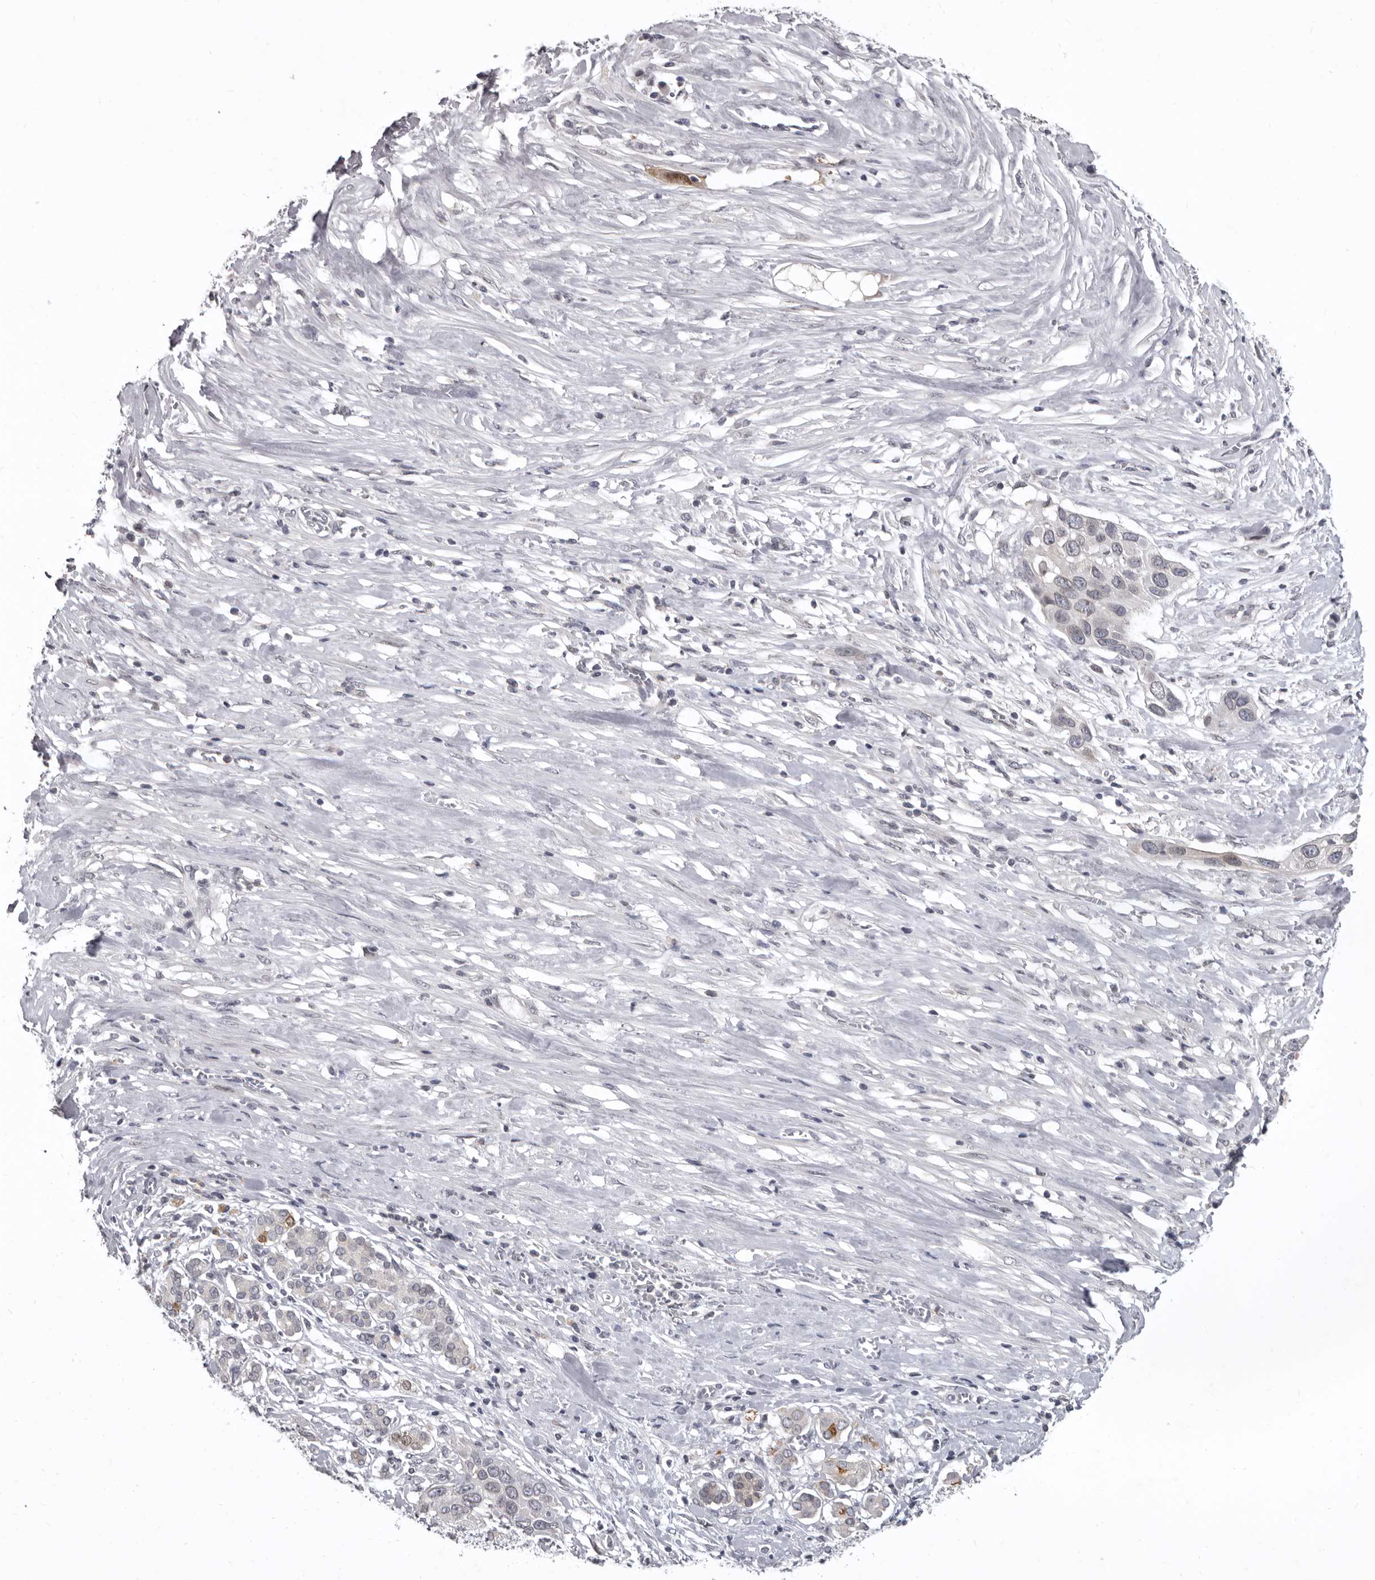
{"staining": {"intensity": "negative", "quantity": "none", "location": "none"}, "tissue": "pancreatic cancer", "cell_type": "Tumor cells", "image_type": "cancer", "snomed": [{"axis": "morphology", "description": "Adenocarcinoma, NOS"}, {"axis": "topography", "description": "Pancreas"}], "caption": "Immunohistochemical staining of pancreatic cancer displays no significant staining in tumor cells.", "gene": "SULT1E1", "patient": {"sex": "female", "age": 60}}